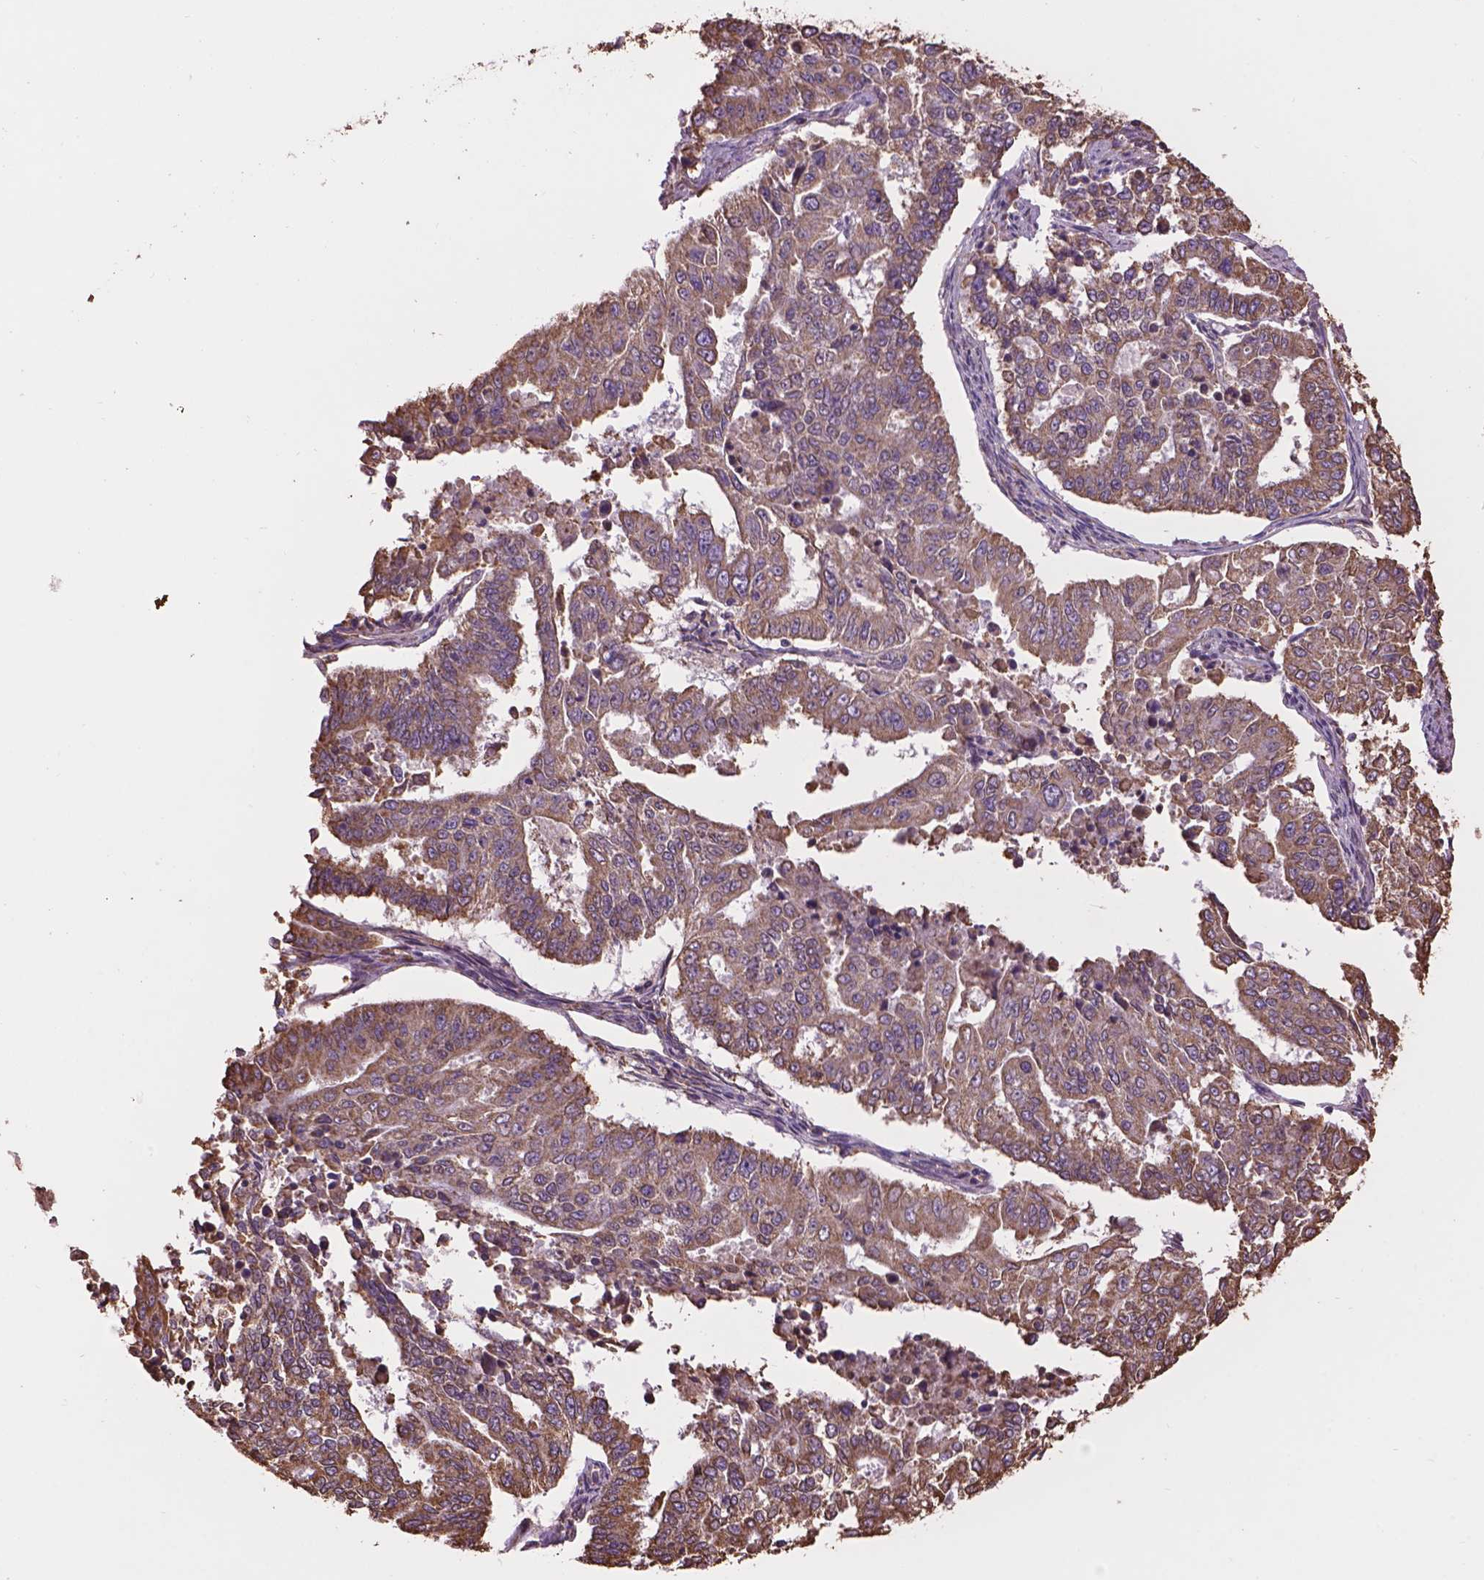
{"staining": {"intensity": "weak", "quantity": ">75%", "location": "cytoplasmic/membranous"}, "tissue": "endometrial cancer", "cell_type": "Tumor cells", "image_type": "cancer", "snomed": [{"axis": "morphology", "description": "Adenocarcinoma, NOS"}, {"axis": "topography", "description": "Uterus"}], "caption": "Immunohistochemical staining of human endometrial cancer exhibits low levels of weak cytoplasmic/membranous expression in approximately >75% of tumor cells.", "gene": "PPP2R5E", "patient": {"sex": "female", "age": 59}}